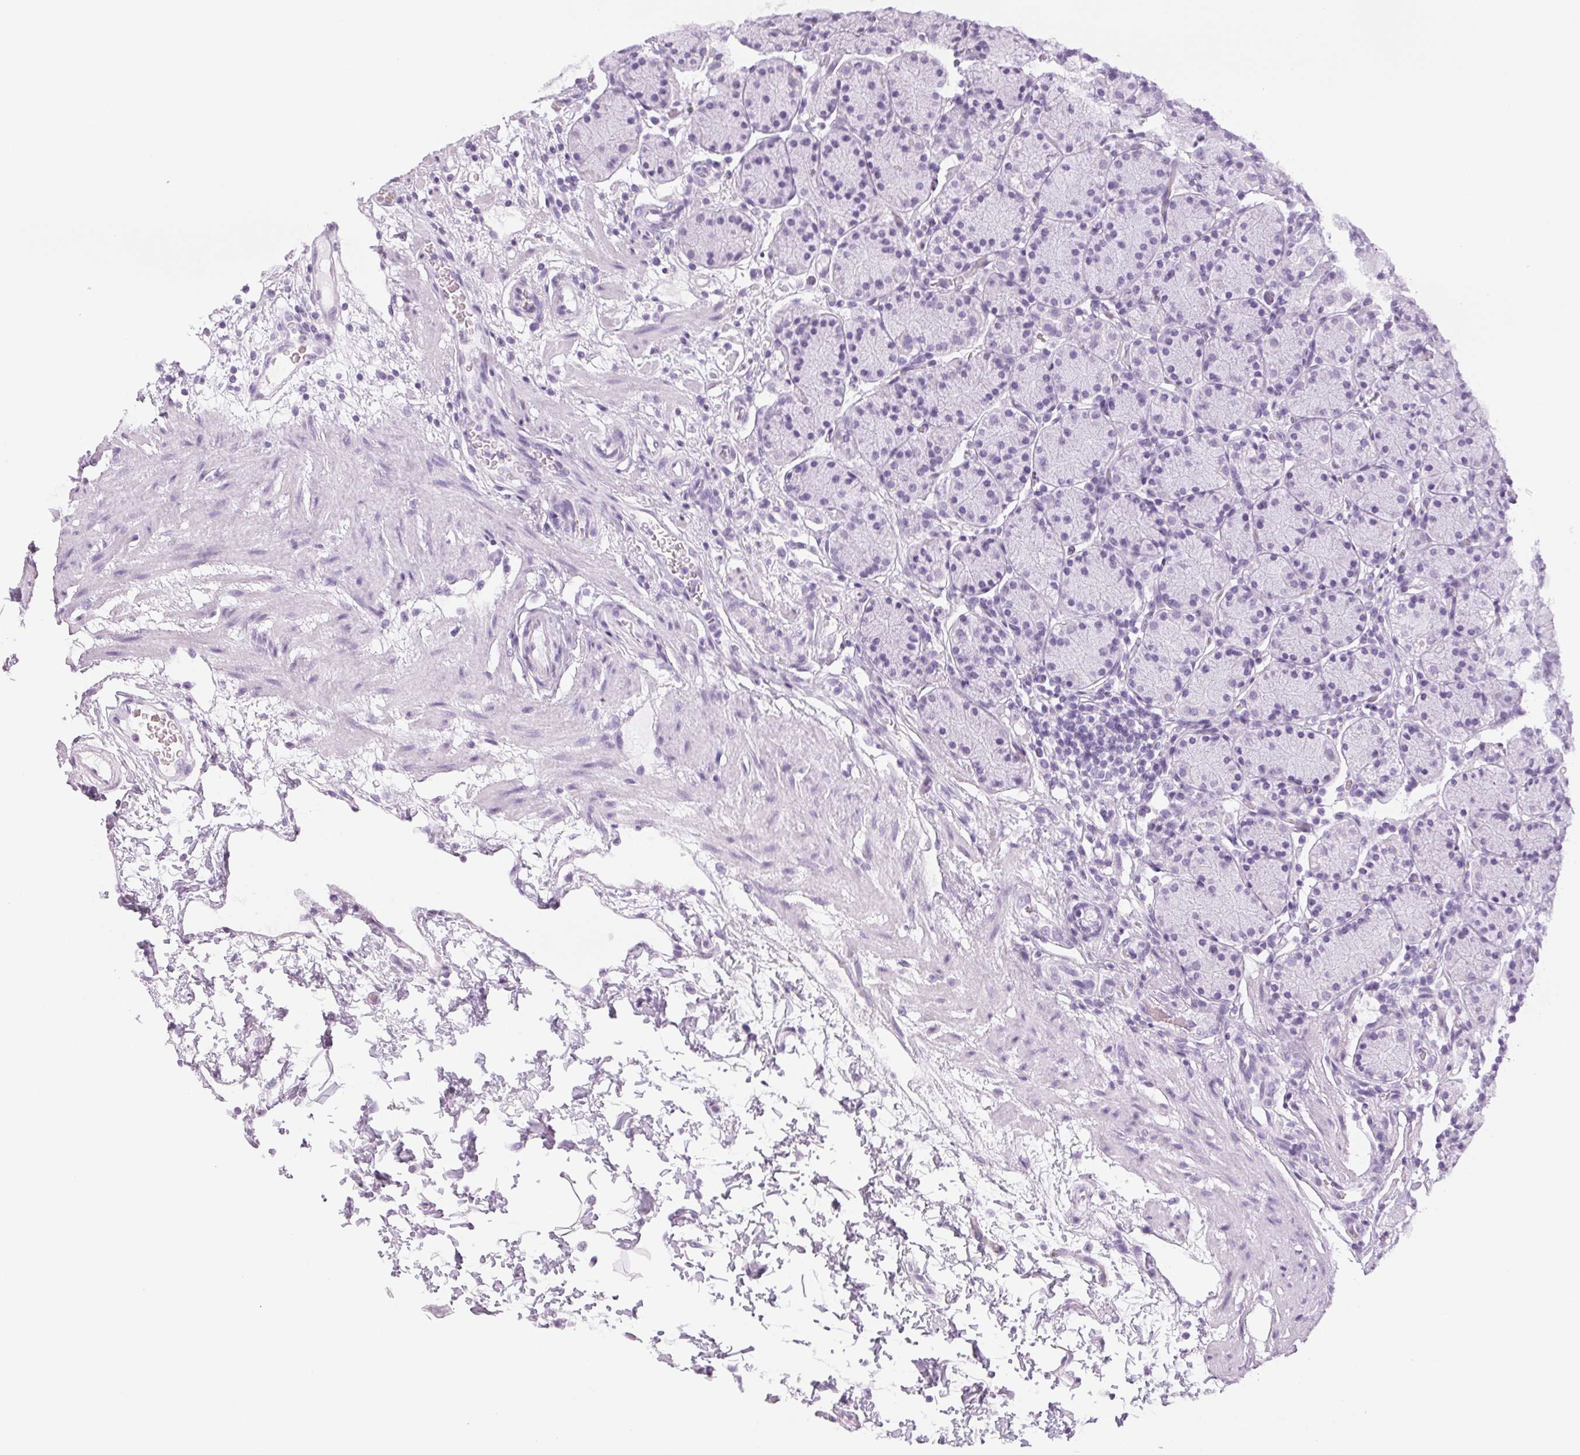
{"staining": {"intensity": "negative", "quantity": "none", "location": "none"}, "tissue": "stomach", "cell_type": "Glandular cells", "image_type": "normal", "snomed": [{"axis": "morphology", "description": "Normal tissue, NOS"}, {"axis": "topography", "description": "Stomach, upper"}, {"axis": "topography", "description": "Stomach"}], "caption": "Immunohistochemistry of unremarkable stomach shows no expression in glandular cells. The staining is performed using DAB (3,3'-diaminobenzidine) brown chromogen with nuclei counter-stained in using hematoxylin.", "gene": "LTF", "patient": {"sex": "male", "age": 62}}